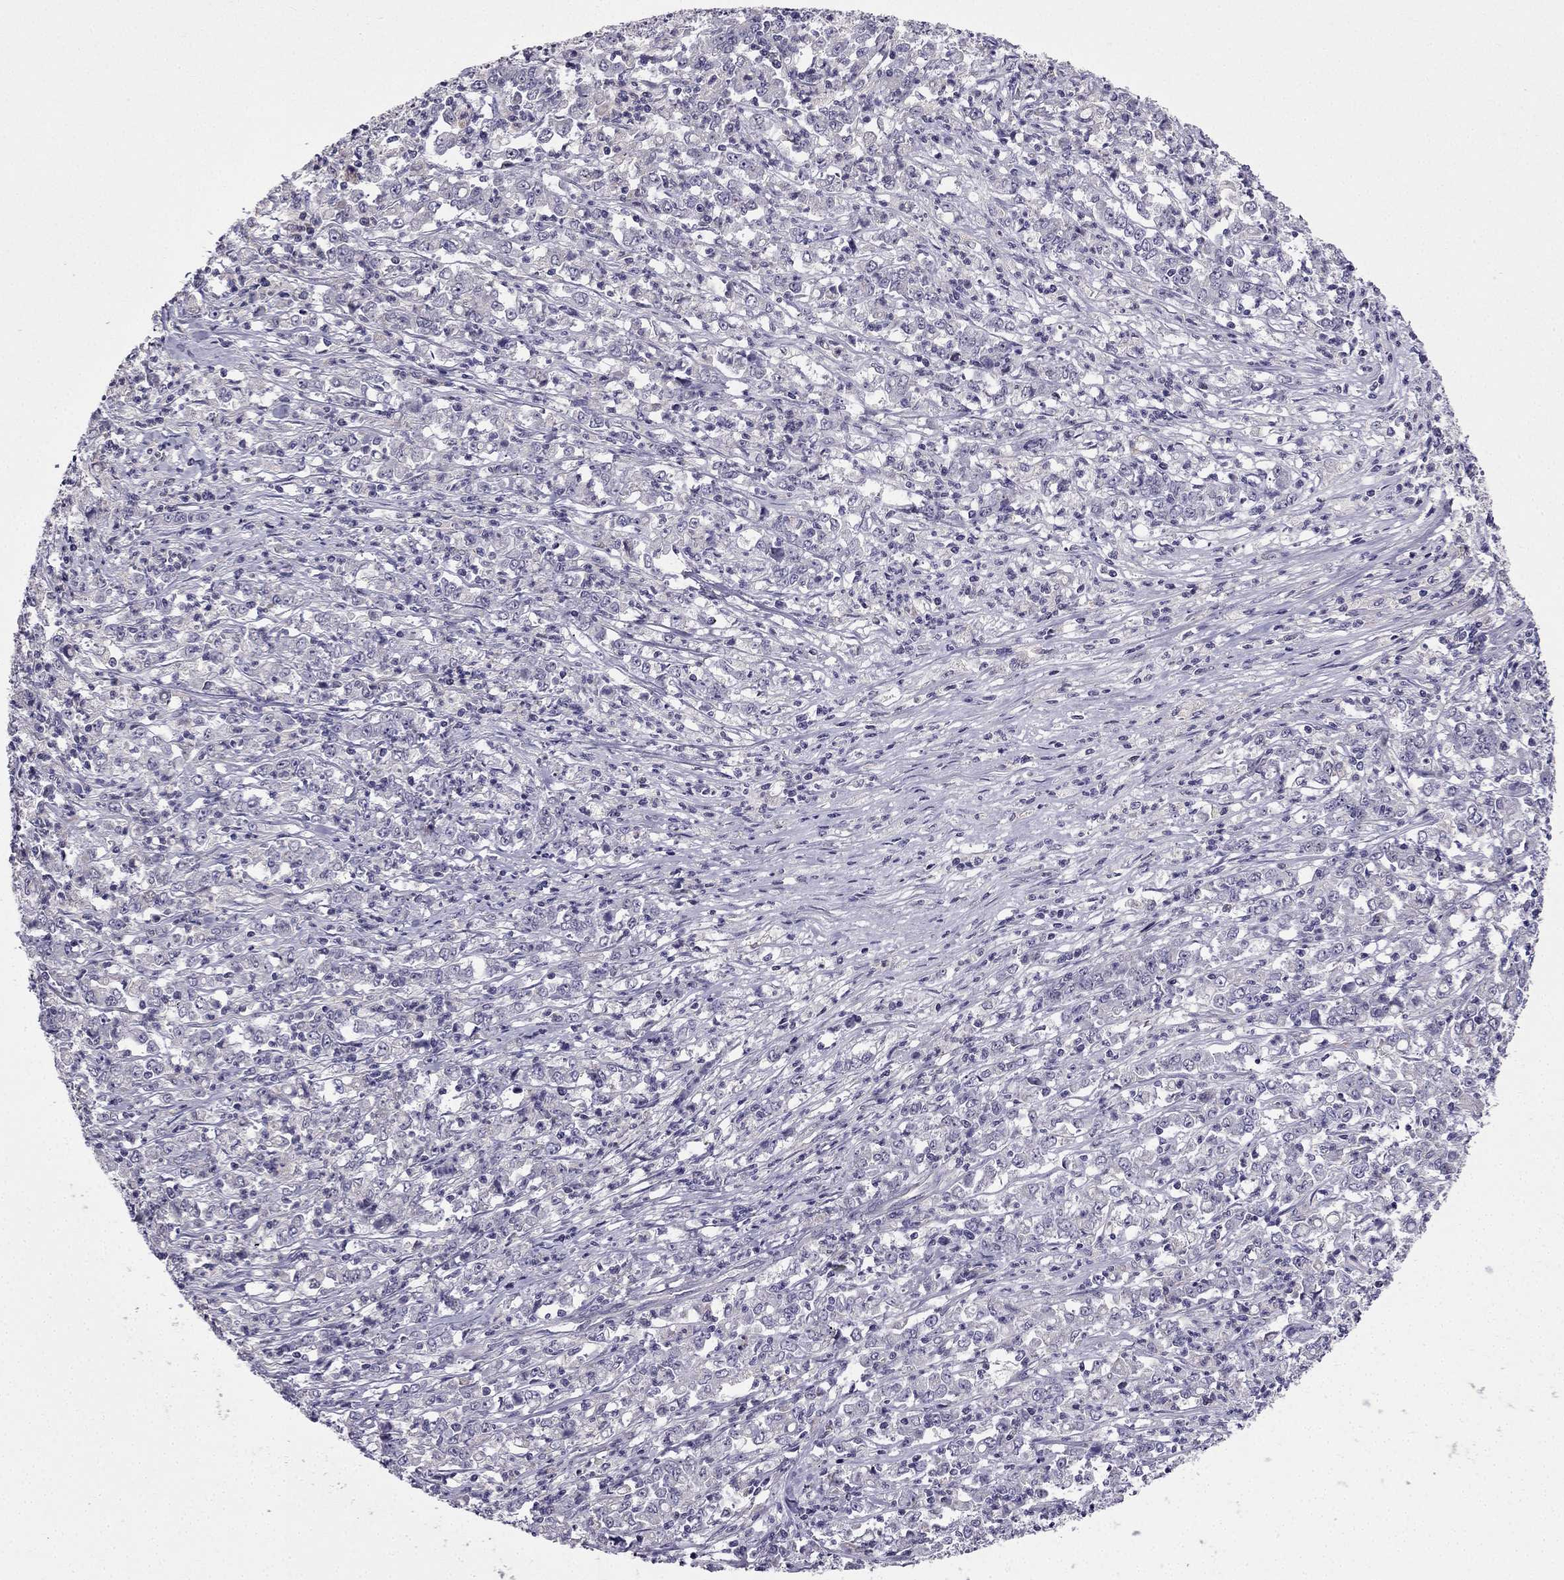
{"staining": {"intensity": "negative", "quantity": "none", "location": "none"}, "tissue": "stomach cancer", "cell_type": "Tumor cells", "image_type": "cancer", "snomed": [{"axis": "morphology", "description": "Adenocarcinoma, NOS"}, {"axis": "topography", "description": "Stomach, lower"}], "caption": "This image is of stomach cancer stained with immunohistochemistry to label a protein in brown with the nuclei are counter-stained blue. There is no positivity in tumor cells. (Brightfield microscopy of DAB (3,3'-diaminobenzidine) immunohistochemistry at high magnification).", "gene": "SLC6A2", "patient": {"sex": "female", "age": 71}}